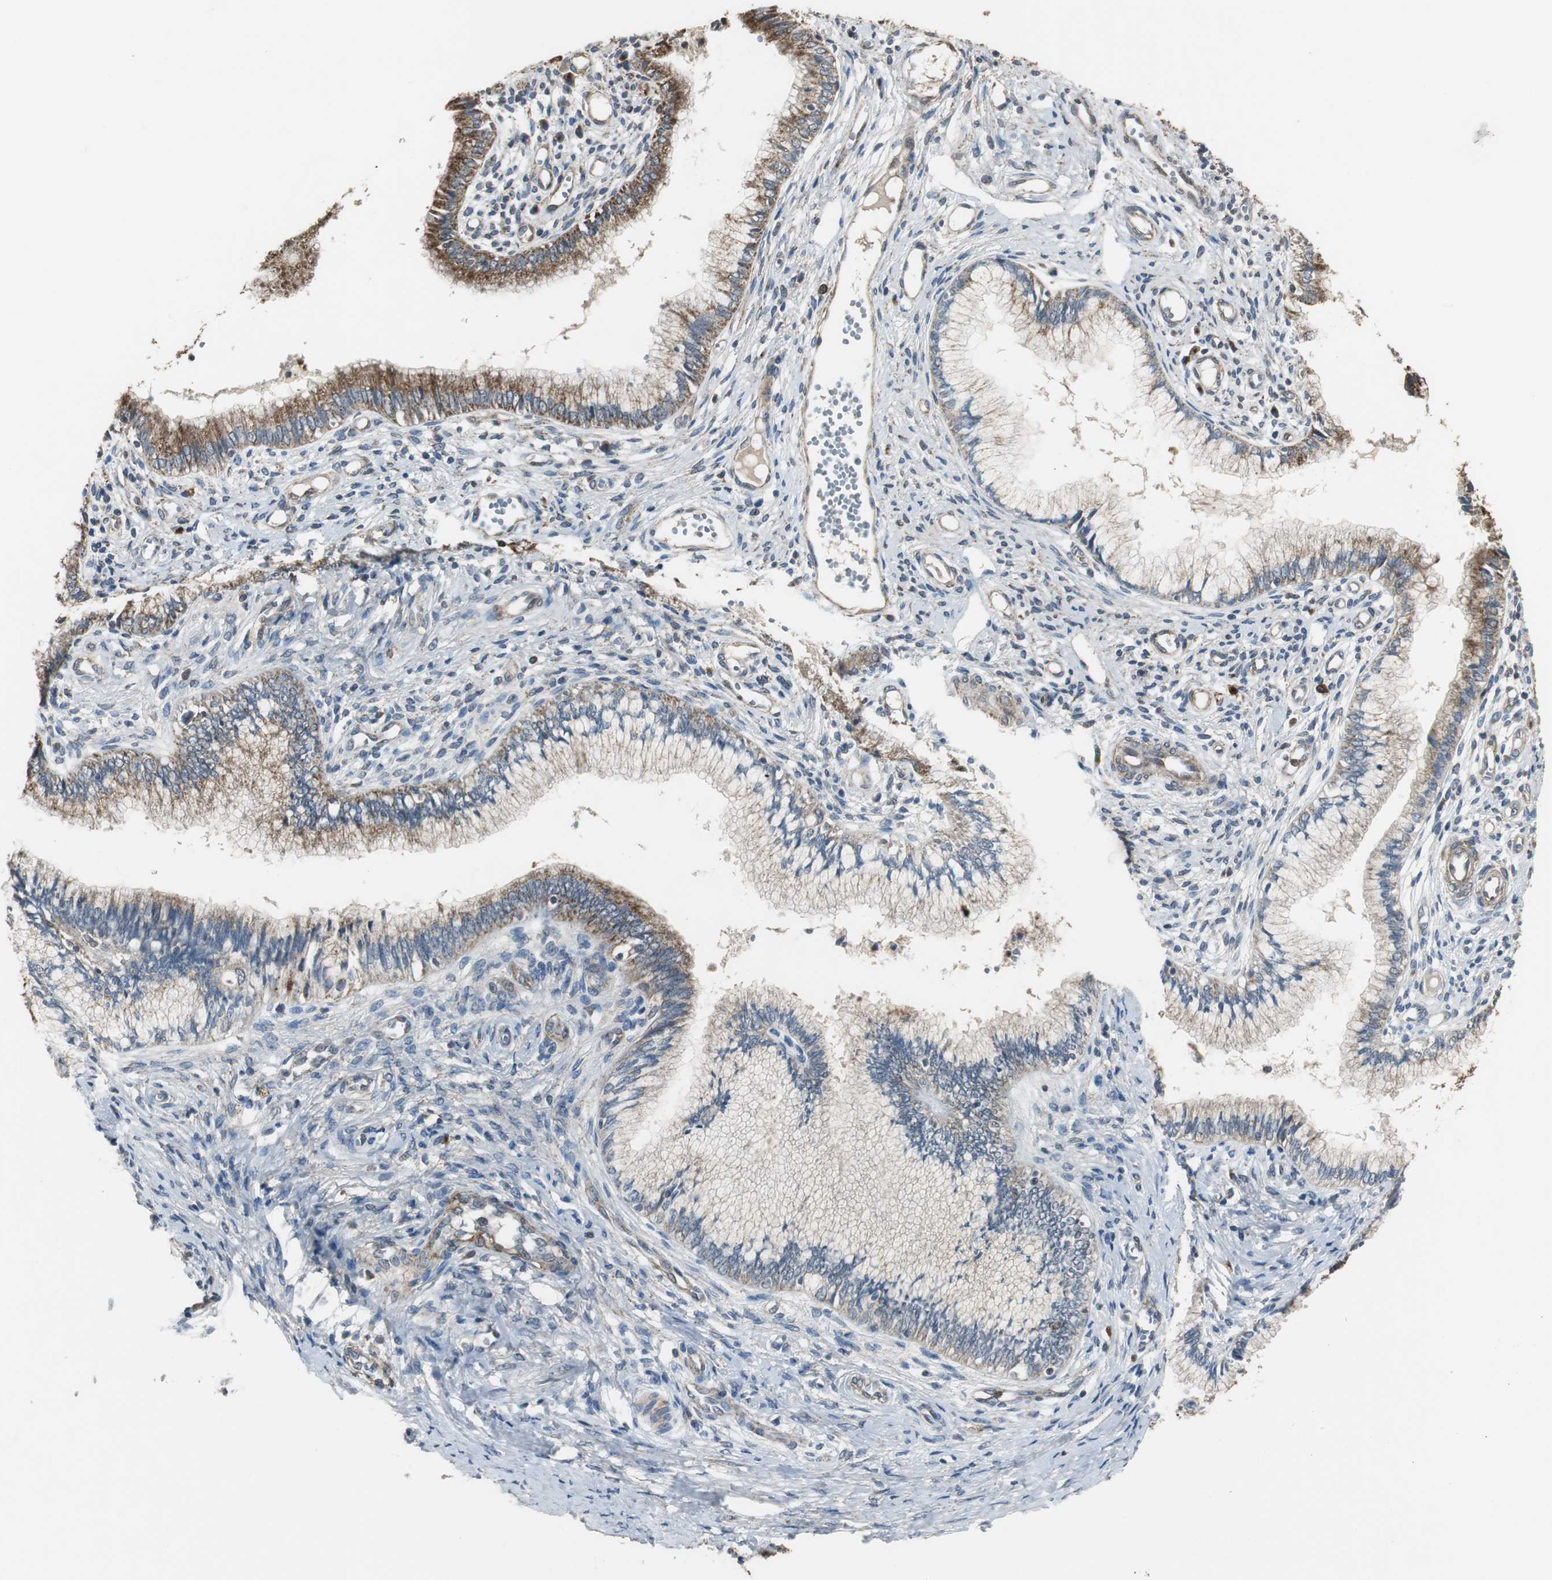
{"staining": {"intensity": "strong", "quantity": ">75%", "location": "cytoplasmic/membranous"}, "tissue": "cervical cancer", "cell_type": "Tumor cells", "image_type": "cancer", "snomed": [{"axis": "morphology", "description": "Adenocarcinoma, NOS"}, {"axis": "topography", "description": "Cervix"}], "caption": "Tumor cells display strong cytoplasmic/membranous positivity in about >75% of cells in cervical adenocarcinoma.", "gene": "JTB", "patient": {"sex": "female", "age": 36}}